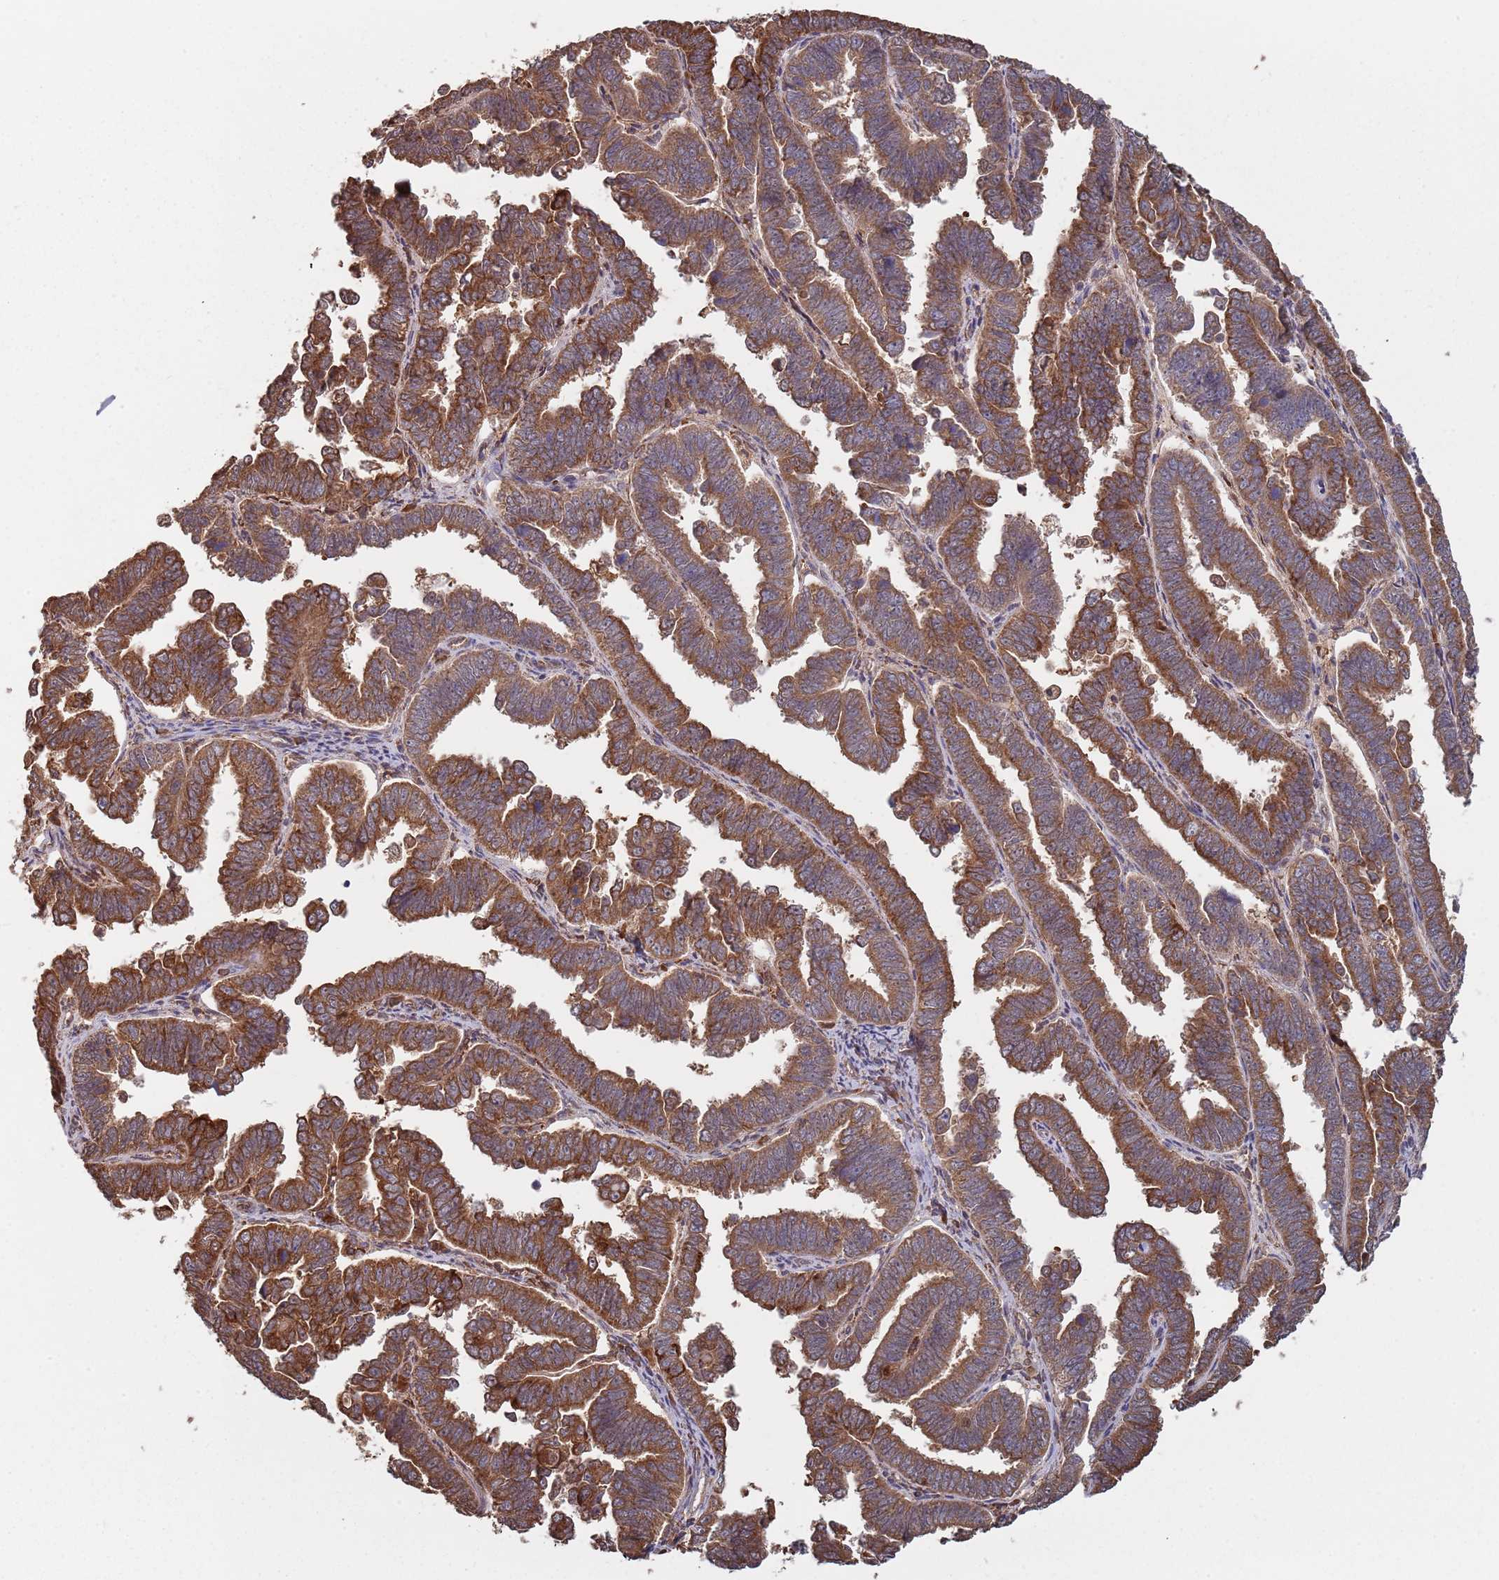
{"staining": {"intensity": "strong", "quantity": ">75%", "location": "cytoplasmic/membranous"}, "tissue": "endometrial cancer", "cell_type": "Tumor cells", "image_type": "cancer", "snomed": [{"axis": "morphology", "description": "Adenocarcinoma, NOS"}, {"axis": "topography", "description": "Endometrium"}], "caption": "This photomicrograph reveals immunohistochemistry staining of endometrial adenocarcinoma, with high strong cytoplasmic/membranous staining in about >75% of tumor cells.", "gene": "COG4", "patient": {"sex": "female", "age": 75}}